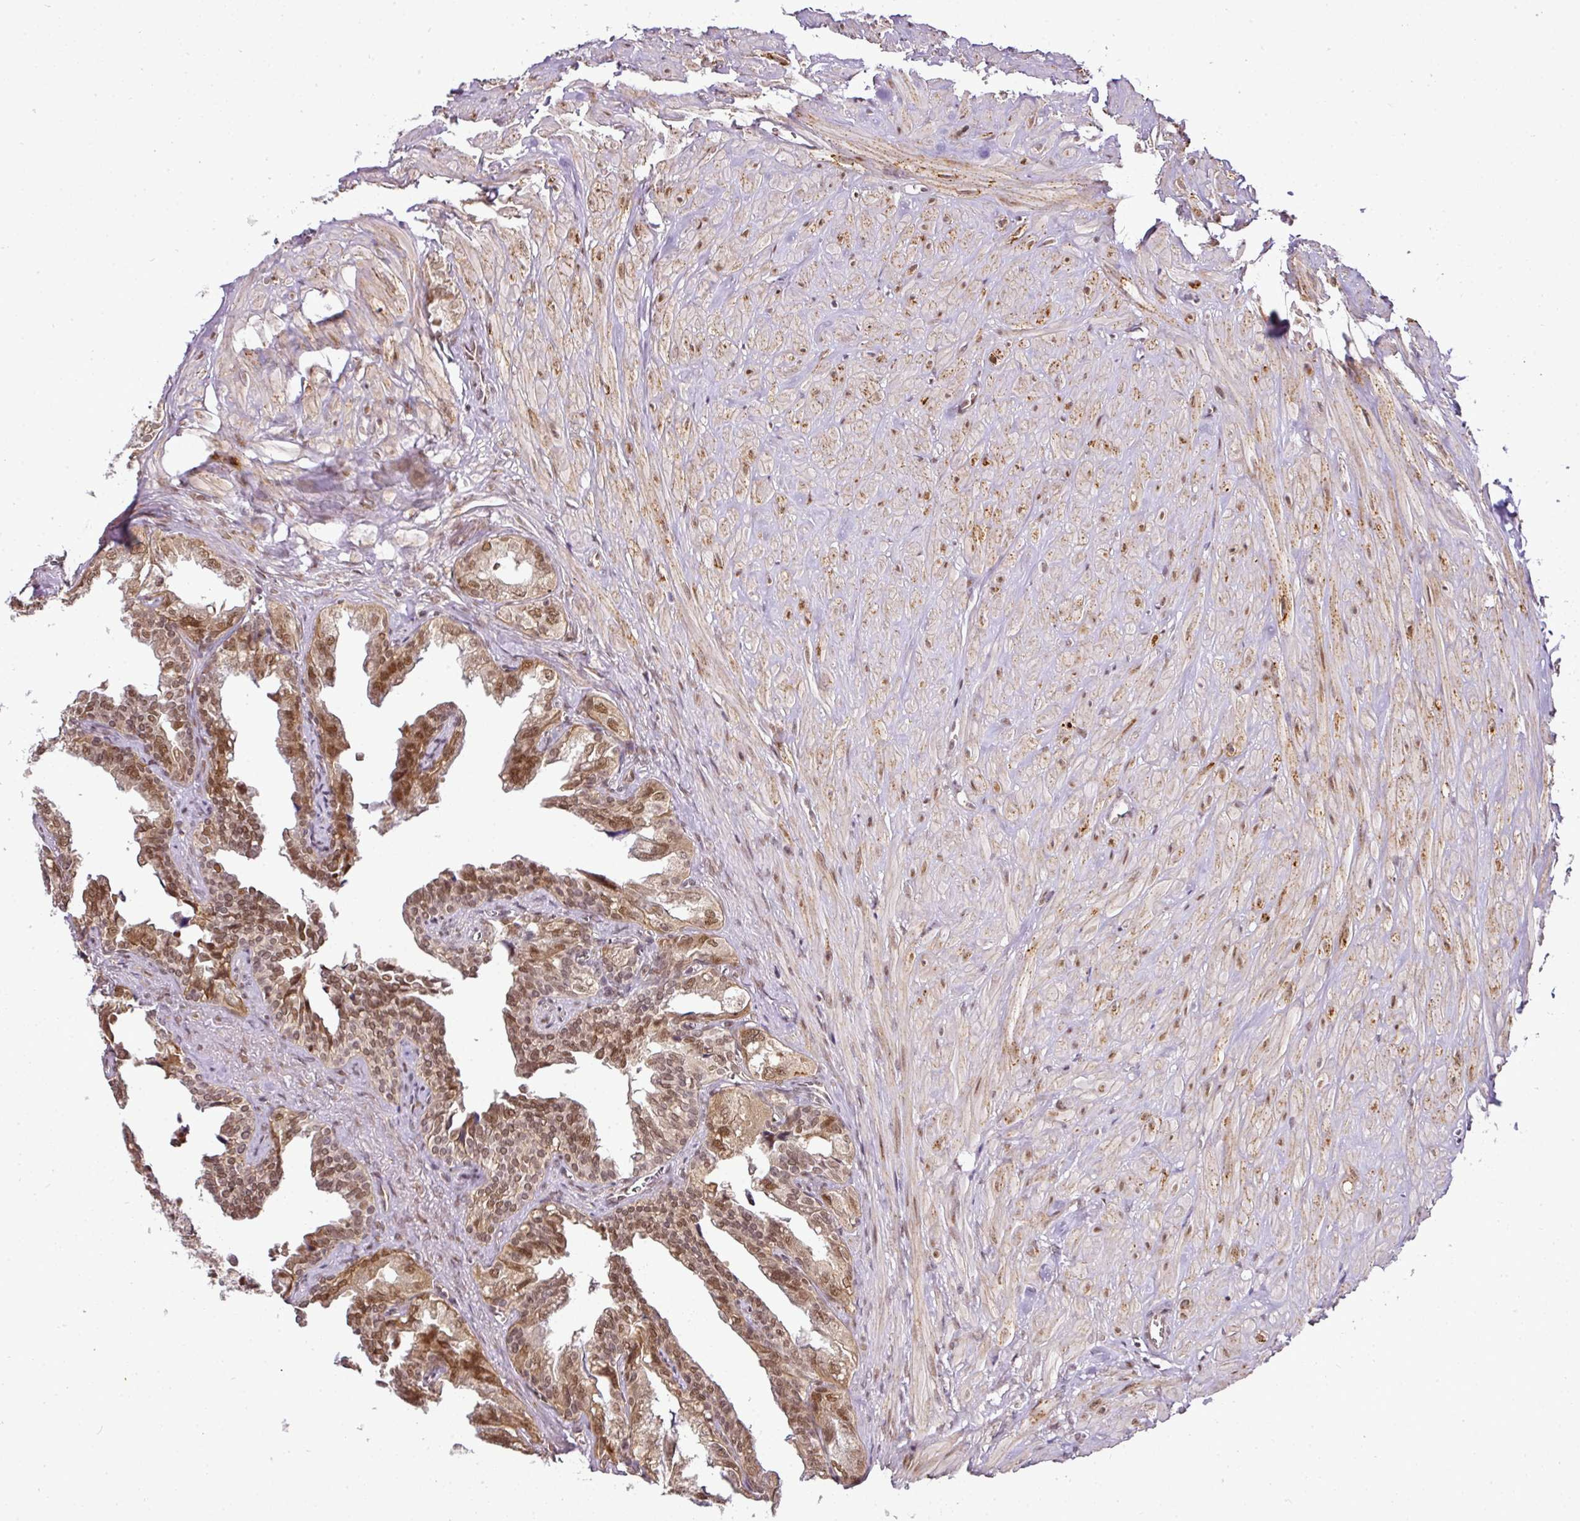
{"staining": {"intensity": "moderate", "quantity": ">75%", "location": "cytoplasmic/membranous,nuclear"}, "tissue": "seminal vesicle", "cell_type": "Glandular cells", "image_type": "normal", "snomed": [{"axis": "morphology", "description": "Normal tissue, NOS"}, {"axis": "topography", "description": "Seminal veicle"}], "caption": "Seminal vesicle stained with DAB (3,3'-diaminobenzidine) immunohistochemistry (IHC) reveals medium levels of moderate cytoplasmic/membranous,nuclear positivity in about >75% of glandular cells. The protein of interest is stained brown, and the nuclei are stained in blue (DAB (3,3'-diaminobenzidine) IHC with brightfield microscopy, high magnification).", "gene": "C1orf226", "patient": {"sex": "male", "age": 67}}